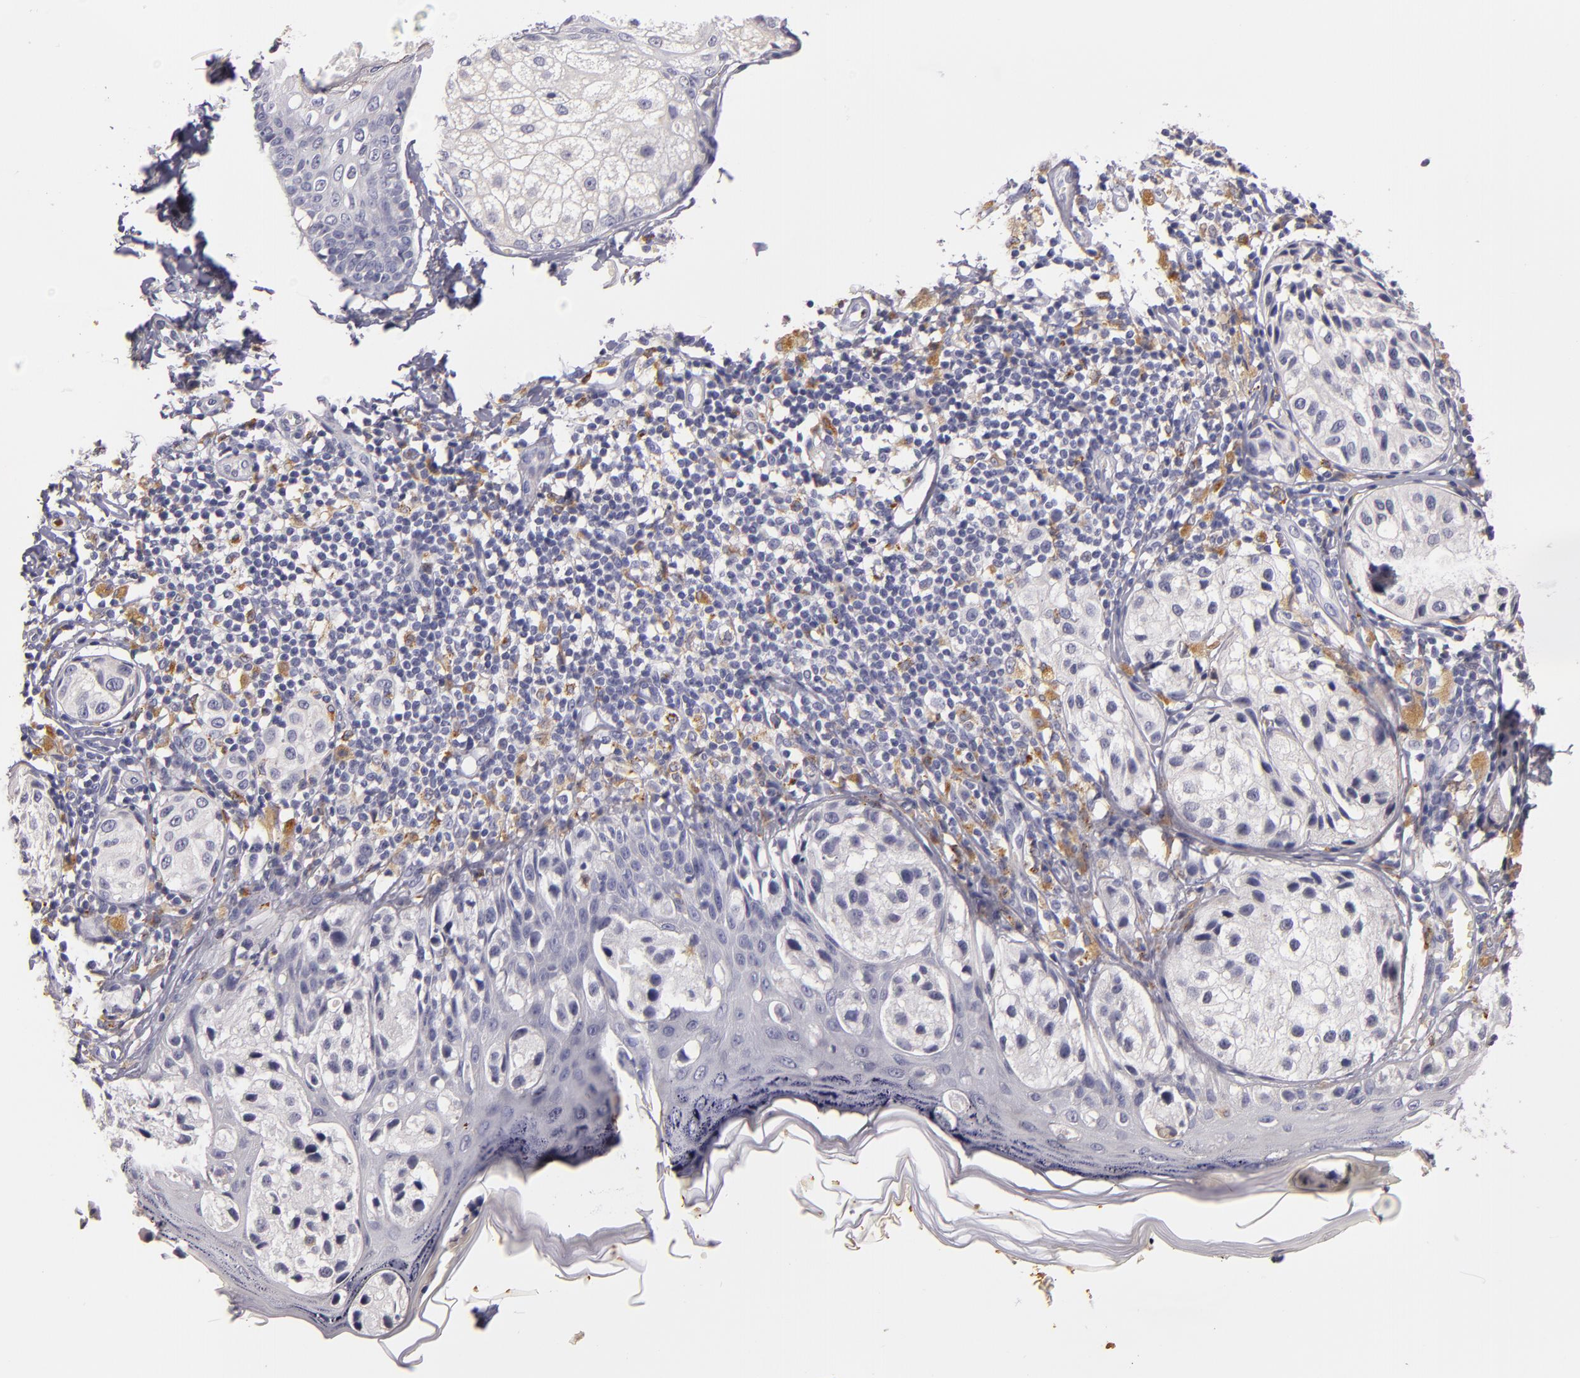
{"staining": {"intensity": "negative", "quantity": "none", "location": "none"}, "tissue": "melanoma", "cell_type": "Tumor cells", "image_type": "cancer", "snomed": [{"axis": "morphology", "description": "Malignant melanoma, NOS"}, {"axis": "topography", "description": "Skin"}], "caption": "Immunohistochemical staining of human melanoma shows no significant staining in tumor cells. (DAB immunohistochemistry visualized using brightfield microscopy, high magnification).", "gene": "TLR8", "patient": {"sex": "male", "age": 23}}